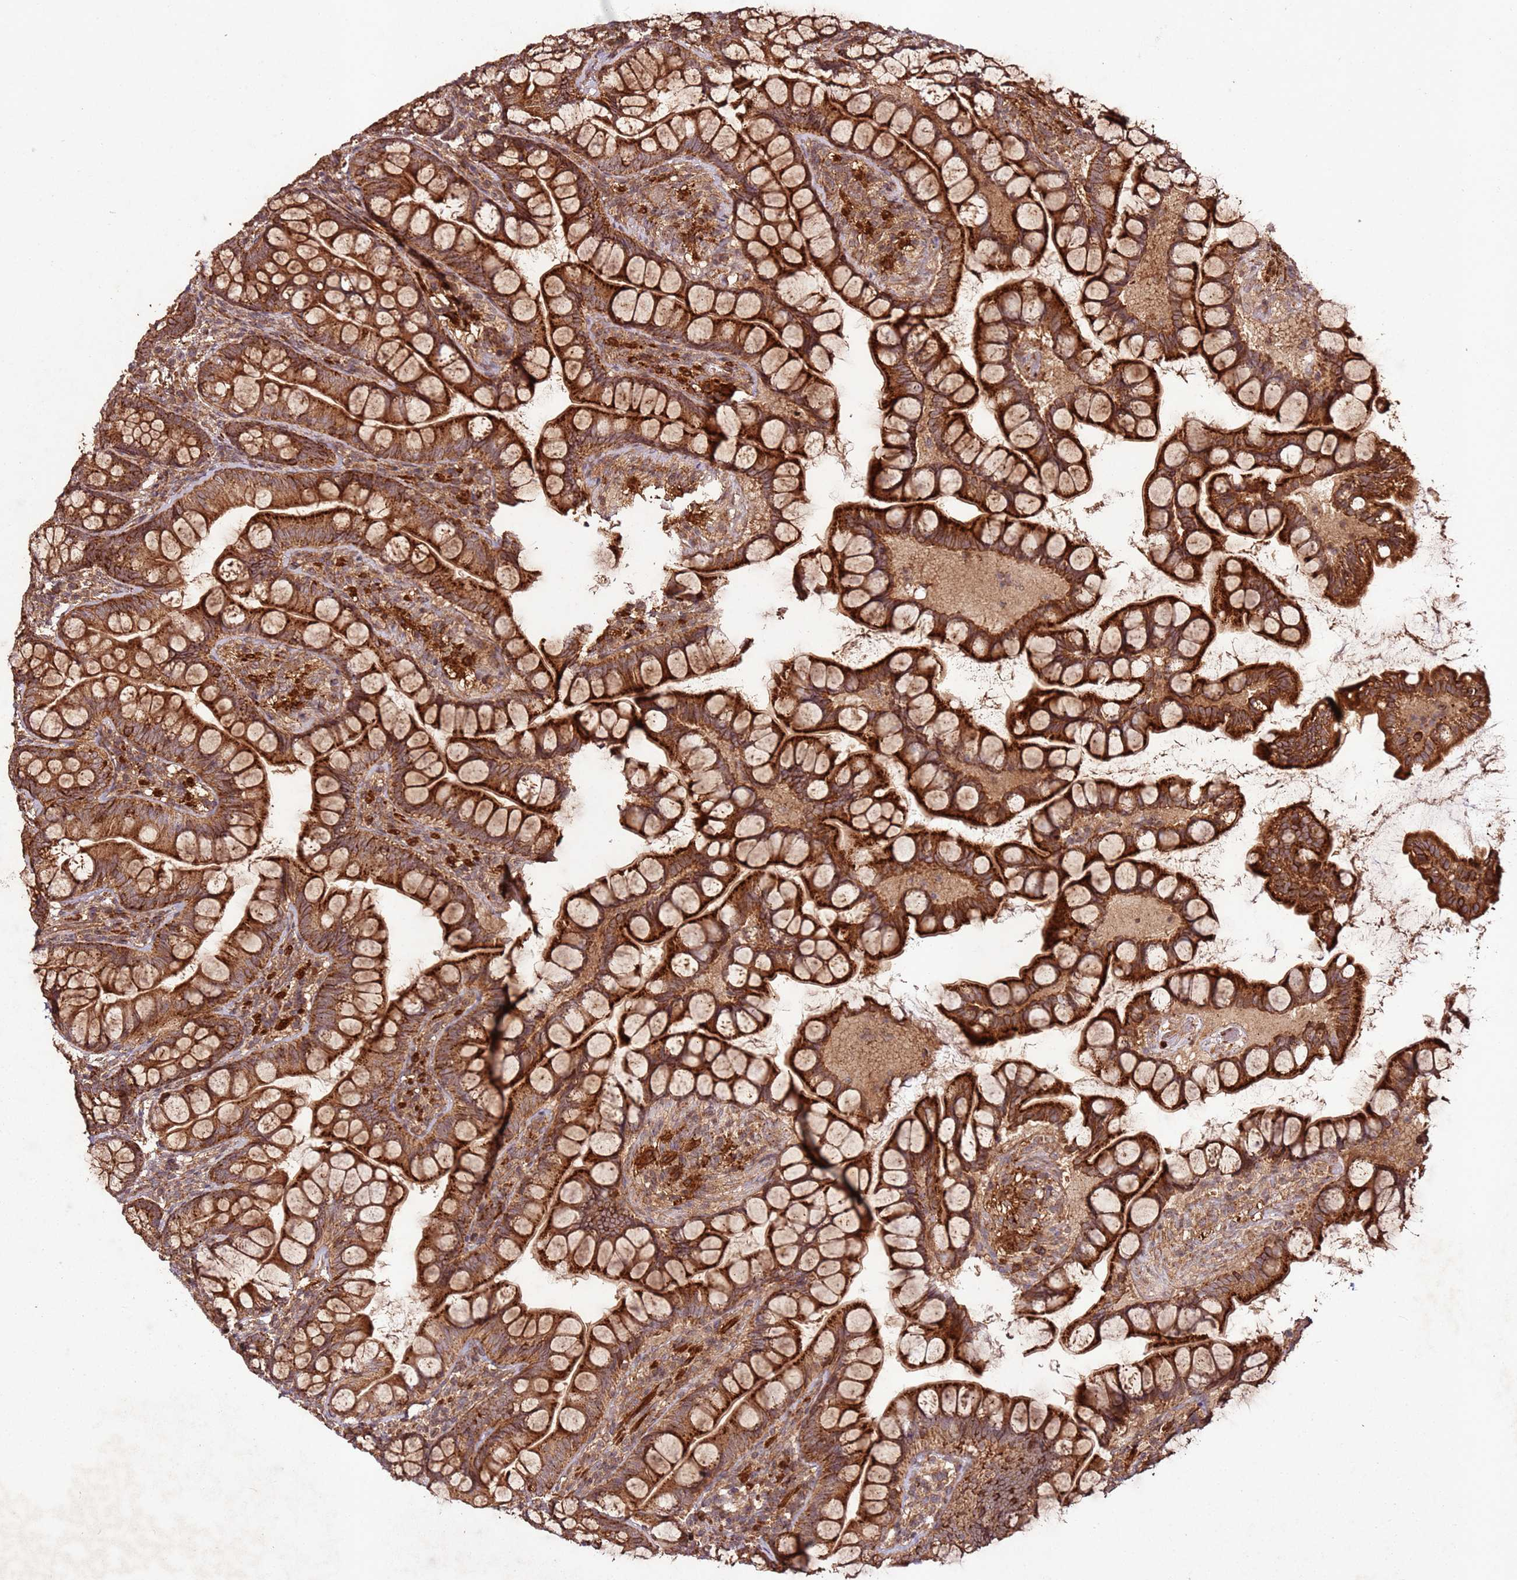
{"staining": {"intensity": "strong", "quantity": ">75%", "location": "cytoplasmic/membranous"}, "tissue": "small intestine", "cell_type": "Glandular cells", "image_type": "normal", "snomed": [{"axis": "morphology", "description": "Normal tissue, NOS"}, {"axis": "topography", "description": "Small intestine"}], "caption": "This micrograph exhibits immunohistochemistry staining of benign human small intestine, with high strong cytoplasmic/membranous positivity in about >75% of glandular cells.", "gene": "FAM186A", "patient": {"sex": "male", "age": 70}}